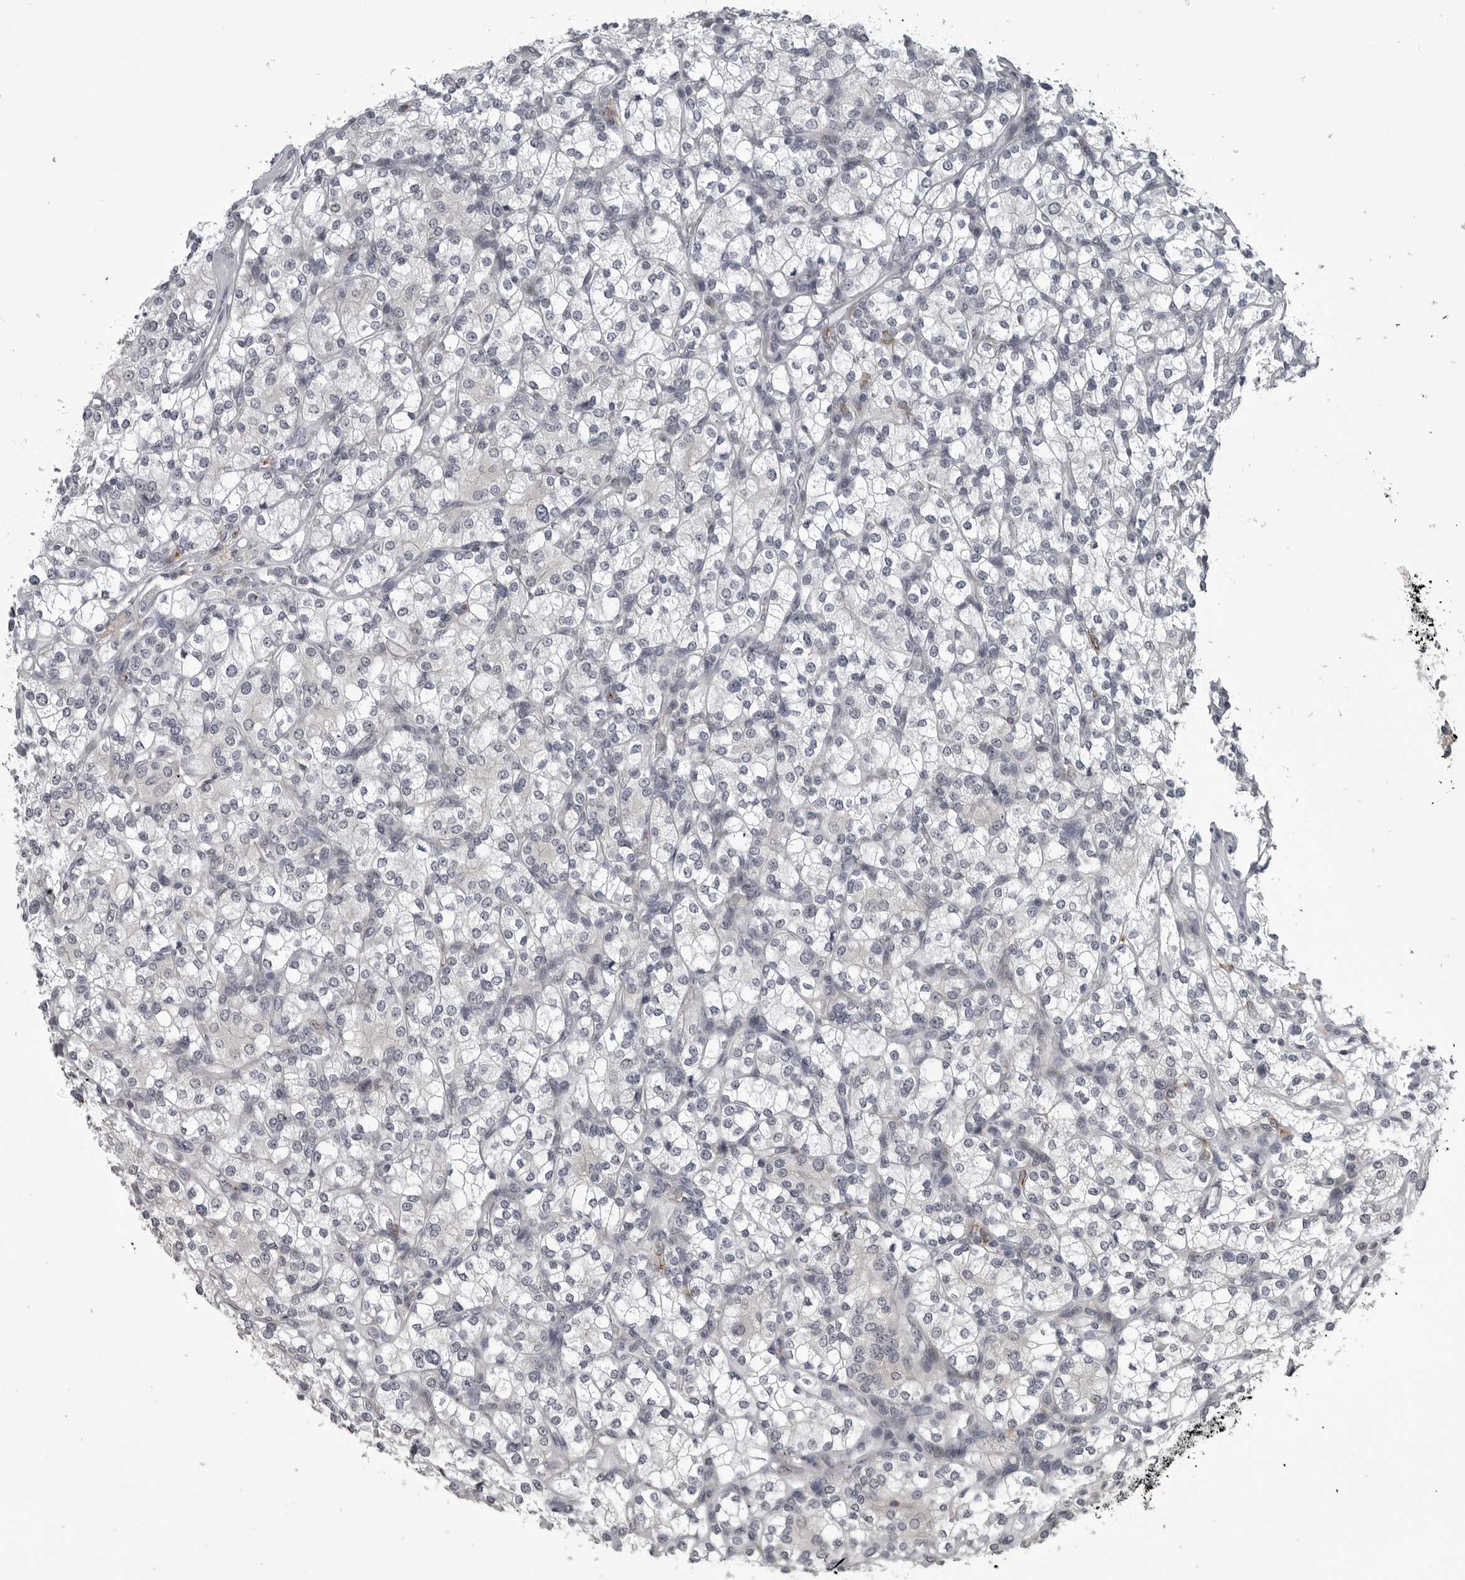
{"staining": {"intensity": "negative", "quantity": "none", "location": "none"}, "tissue": "renal cancer", "cell_type": "Tumor cells", "image_type": "cancer", "snomed": [{"axis": "morphology", "description": "Adenocarcinoma, NOS"}, {"axis": "topography", "description": "Kidney"}], "caption": "A micrograph of adenocarcinoma (renal) stained for a protein reveals no brown staining in tumor cells.", "gene": "LYSMD1", "patient": {"sex": "male", "age": 77}}